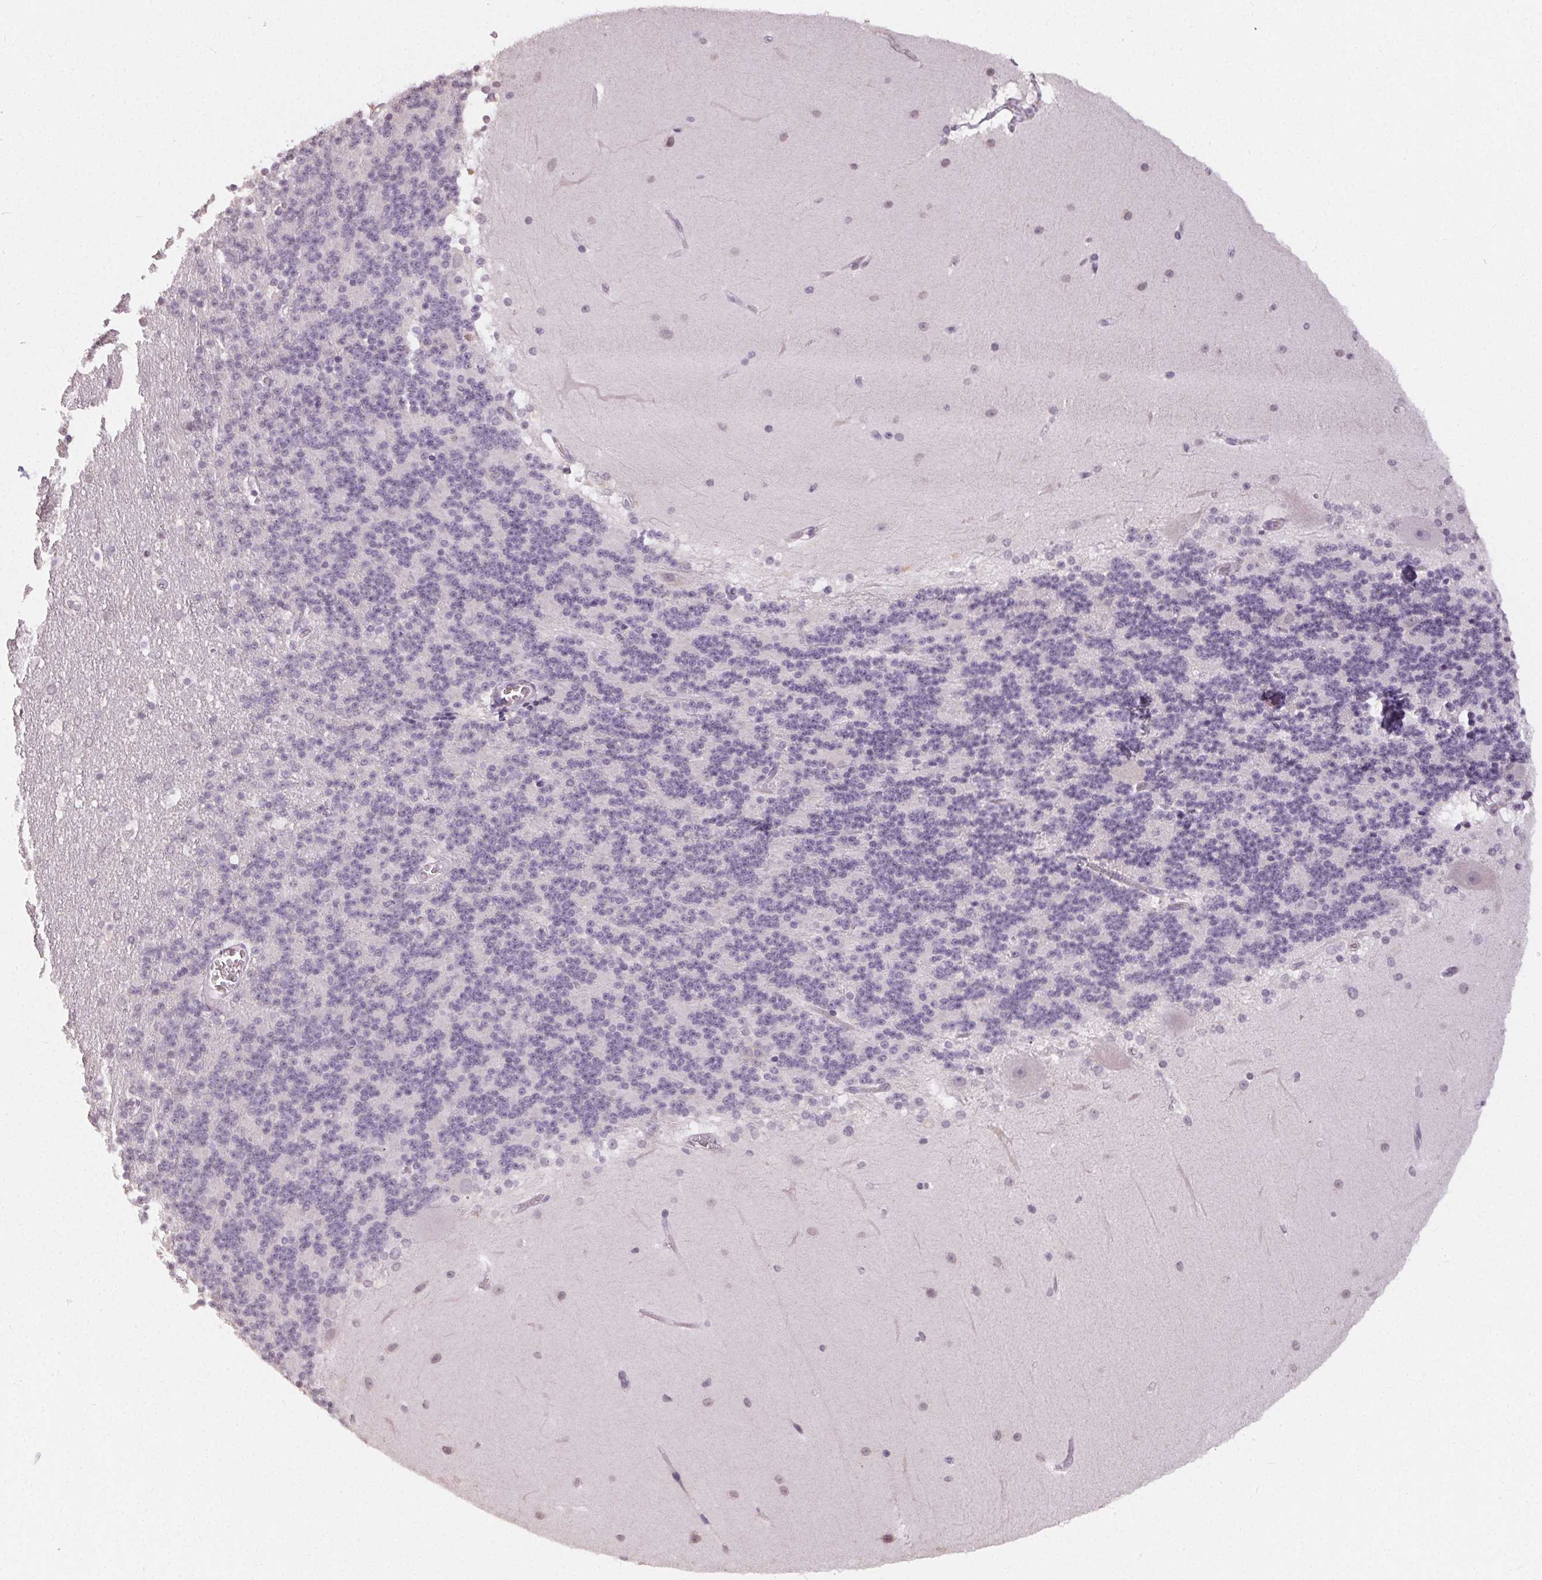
{"staining": {"intensity": "negative", "quantity": "none", "location": "none"}, "tissue": "cerebellum", "cell_type": "Cells in granular layer", "image_type": "normal", "snomed": [{"axis": "morphology", "description": "Normal tissue, NOS"}, {"axis": "topography", "description": "Cerebellum"}], "caption": "The micrograph shows no significant expression in cells in granular layer of cerebellum. The staining is performed using DAB brown chromogen with nuclei counter-stained in using hematoxylin.", "gene": "TMEM174", "patient": {"sex": "female", "age": 19}}